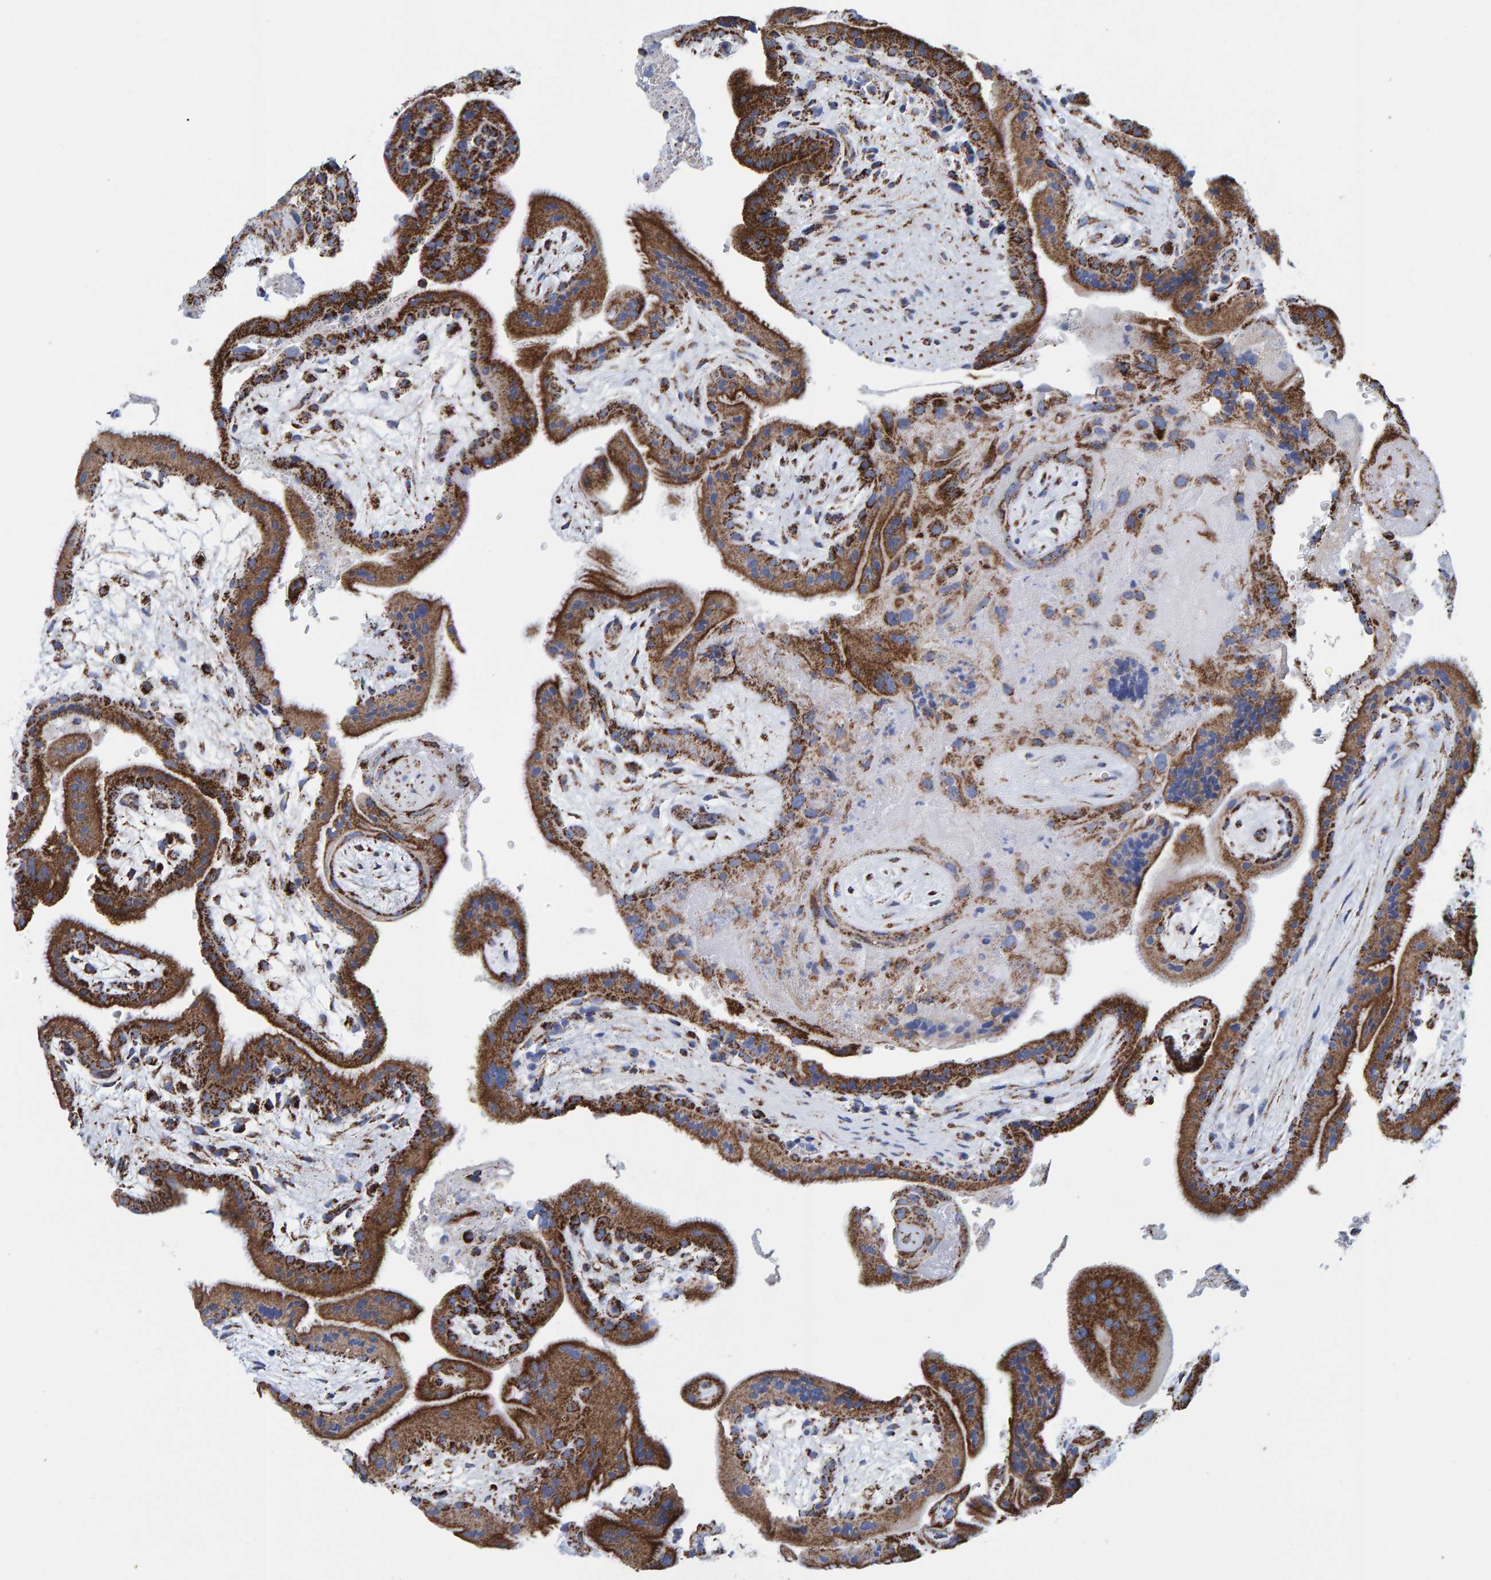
{"staining": {"intensity": "moderate", "quantity": ">75%", "location": "cytoplasmic/membranous"}, "tissue": "placenta", "cell_type": "Decidual cells", "image_type": "normal", "snomed": [{"axis": "morphology", "description": "Normal tissue, NOS"}, {"axis": "topography", "description": "Placenta"}], "caption": "IHC photomicrograph of normal human placenta stained for a protein (brown), which exhibits medium levels of moderate cytoplasmic/membranous staining in approximately >75% of decidual cells.", "gene": "ENSG00000262660", "patient": {"sex": "female", "age": 35}}